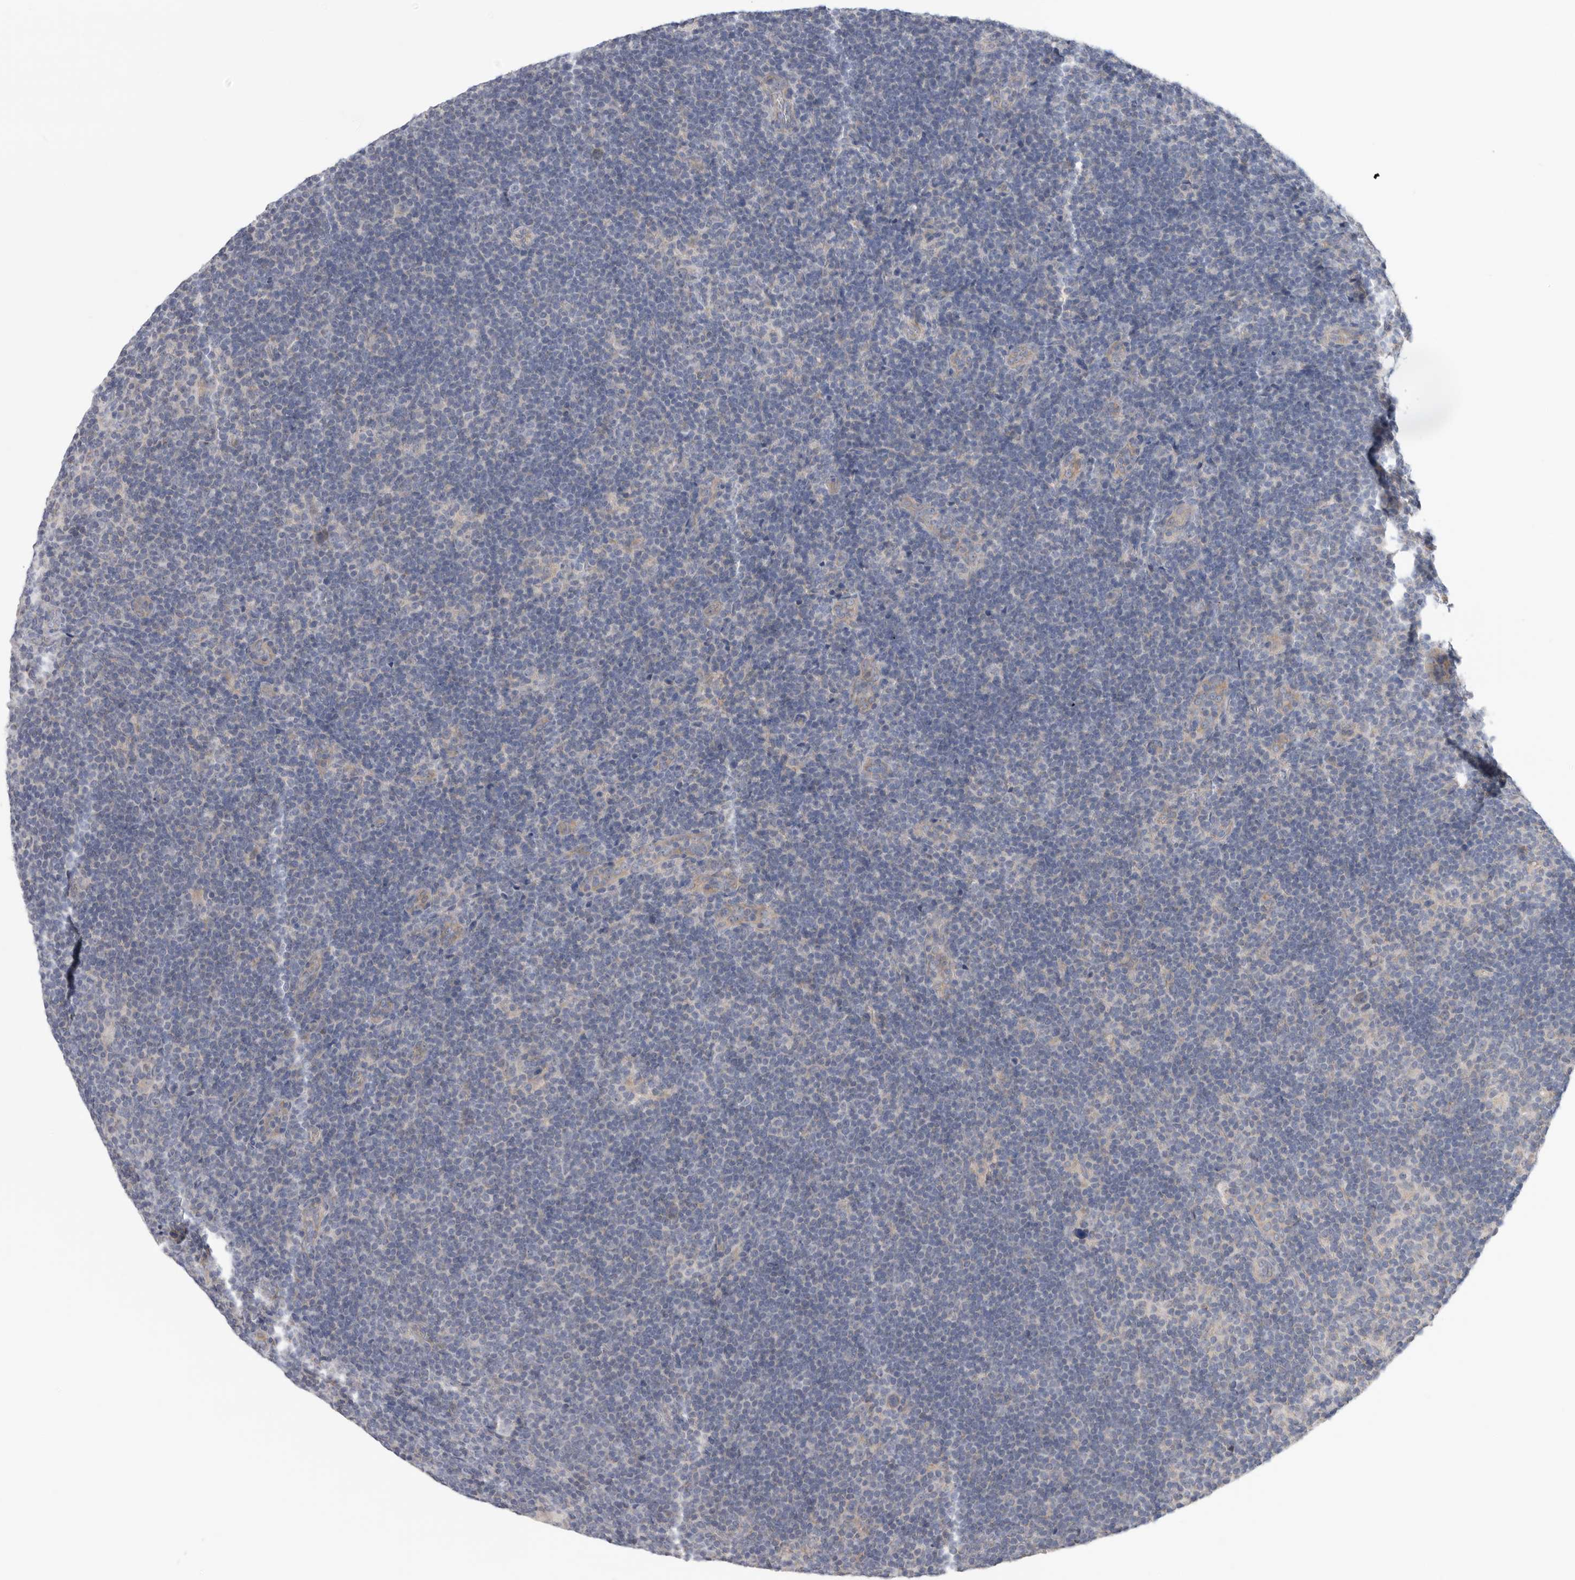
{"staining": {"intensity": "negative", "quantity": "none", "location": "none"}, "tissue": "lymphoma", "cell_type": "Tumor cells", "image_type": "cancer", "snomed": [{"axis": "morphology", "description": "Hodgkin's disease, NOS"}, {"axis": "topography", "description": "Lymph node"}], "caption": "Tumor cells show no significant expression in Hodgkin's disease.", "gene": "MTFR1L", "patient": {"sex": "female", "age": 57}}